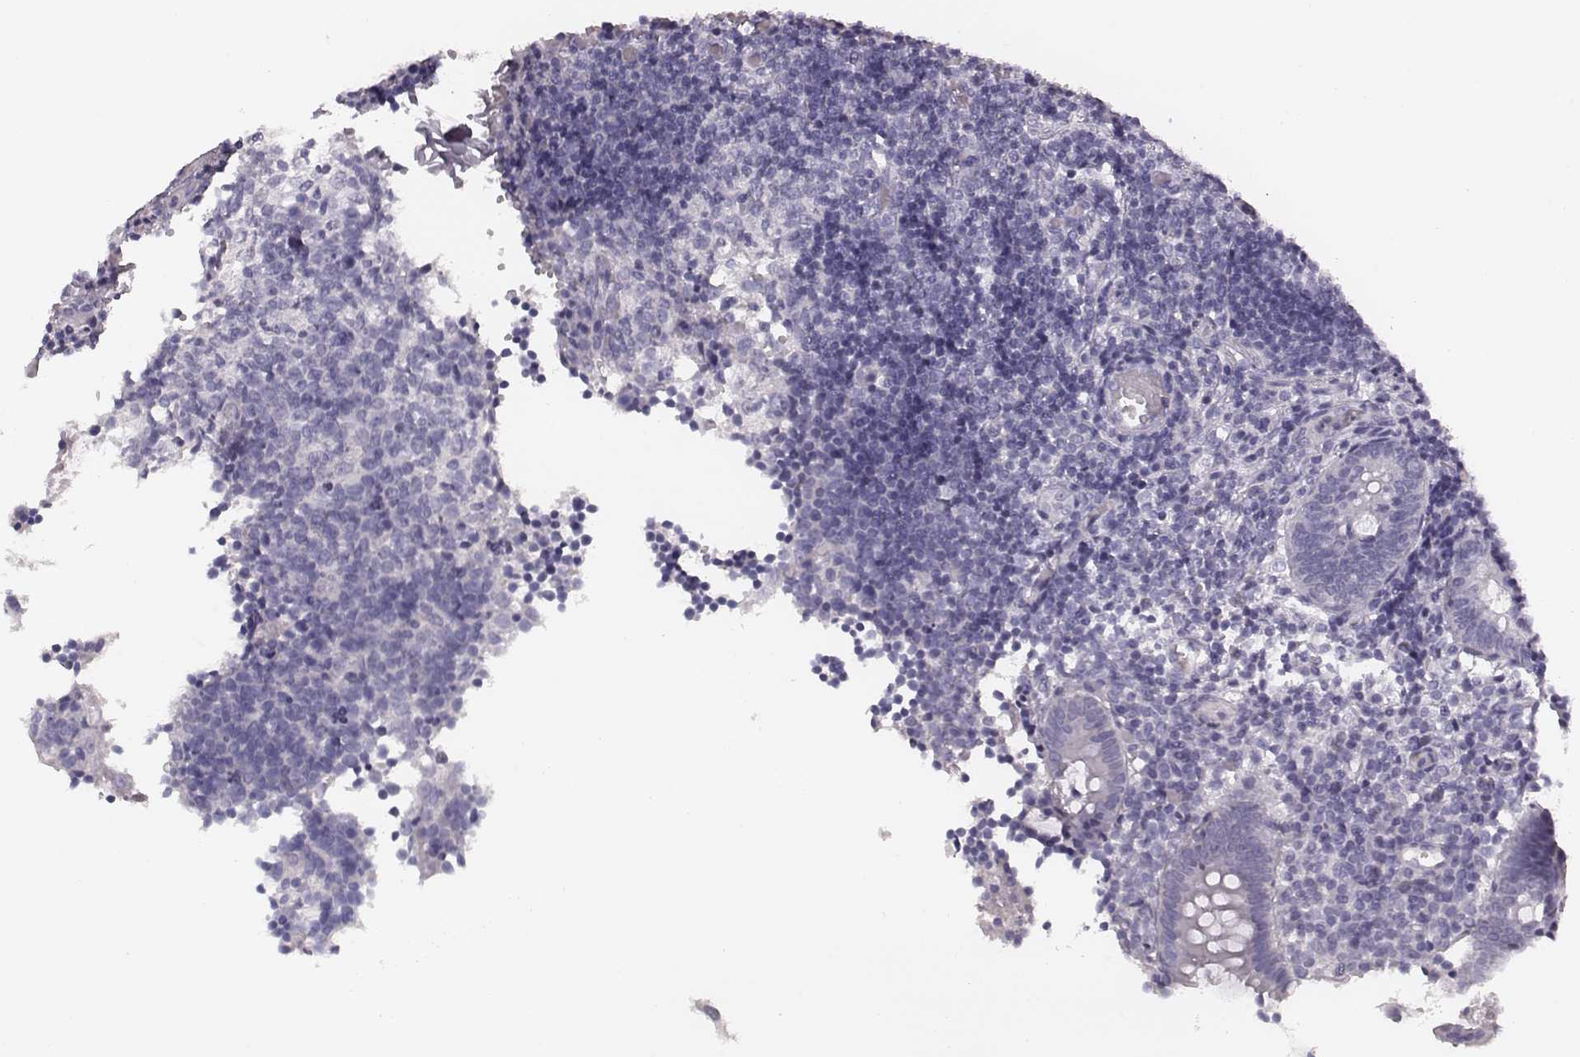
{"staining": {"intensity": "negative", "quantity": "none", "location": "none"}, "tissue": "appendix", "cell_type": "Glandular cells", "image_type": "normal", "snomed": [{"axis": "morphology", "description": "Normal tissue, NOS"}, {"axis": "topography", "description": "Appendix"}], "caption": "Immunohistochemical staining of benign appendix demonstrates no significant positivity in glandular cells.", "gene": "CSH1", "patient": {"sex": "female", "age": 32}}